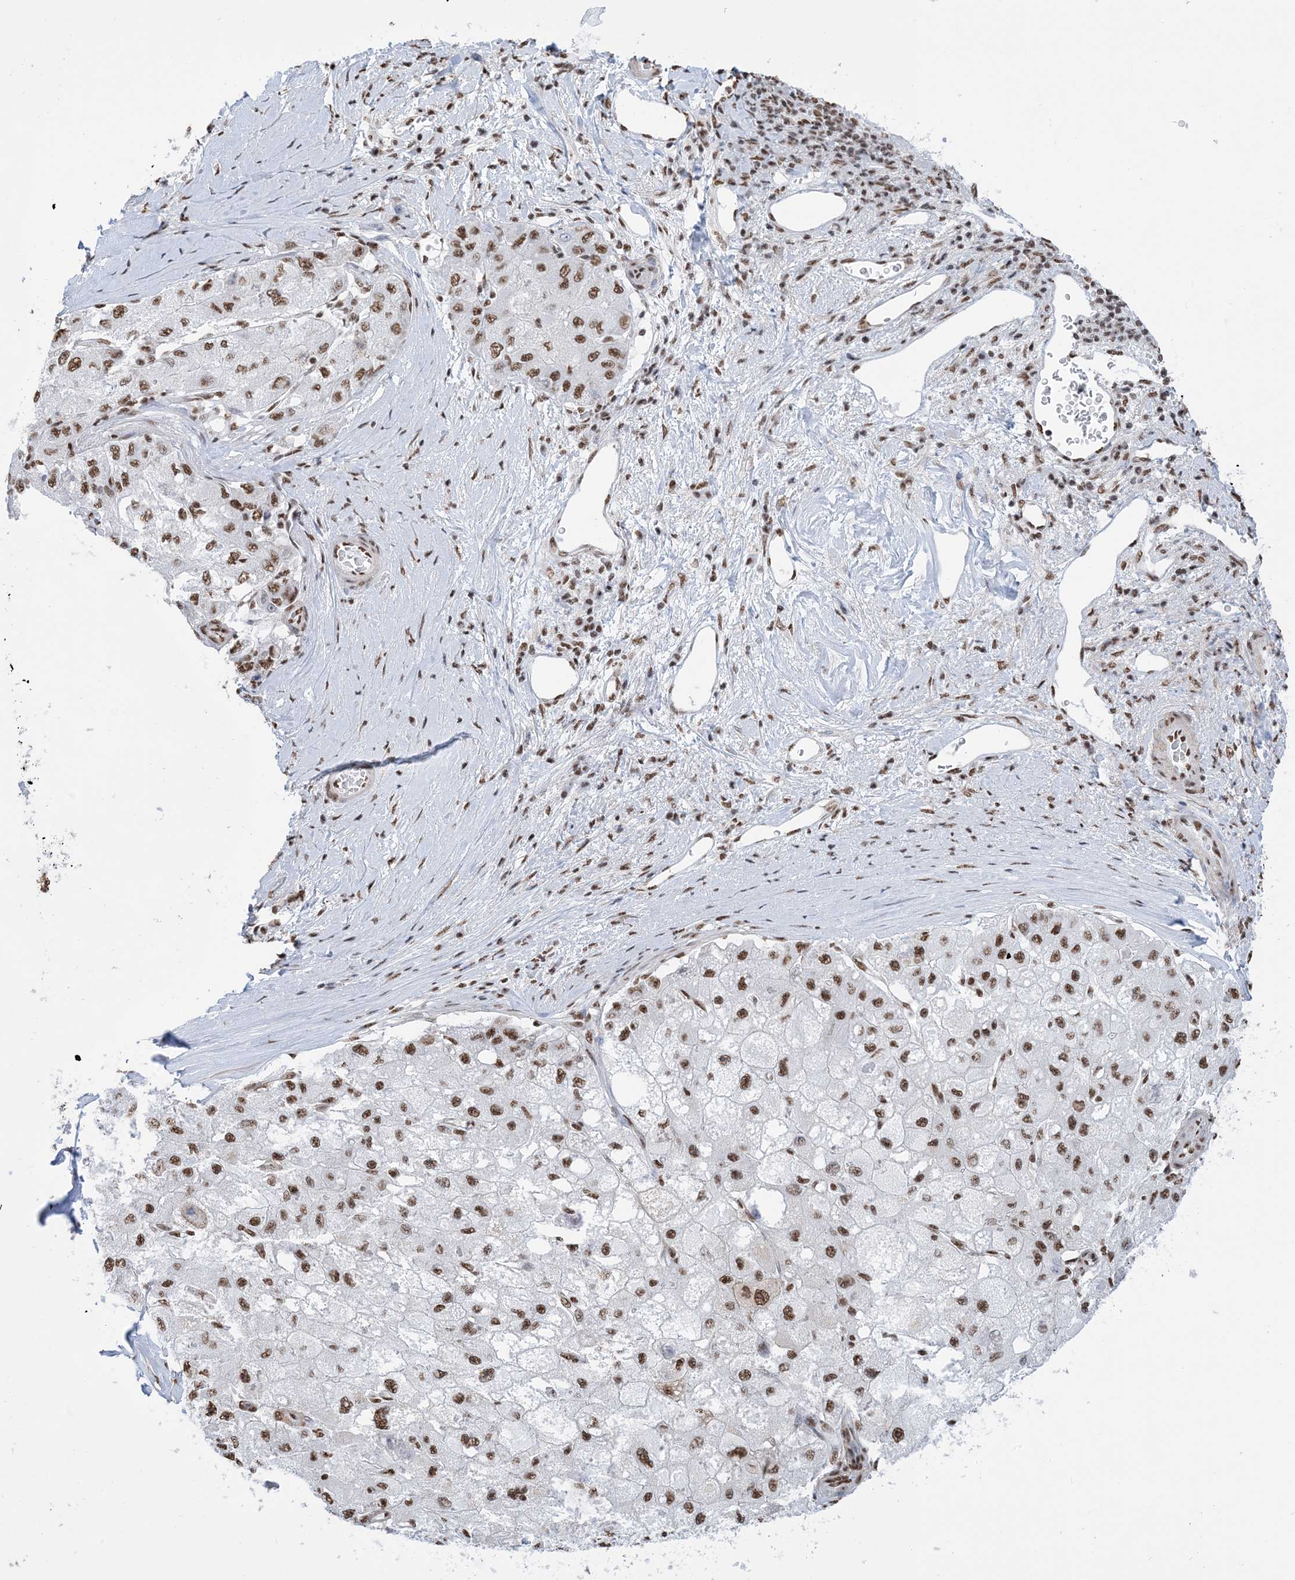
{"staining": {"intensity": "moderate", "quantity": ">75%", "location": "nuclear"}, "tissue": "liver cancer", "cell_type": "Tumor cells", "image_type": "cancer", "snomed": [{"axis": "morphology", "description": "Carcinoma, Hepatocellular, NOS"}, {"axis": "topography", "description": "Liver"}], "caption": "Immunohistochemistry (DAB (3,3'-diaminobenzidine)) staining of human liver hepatocellular carcinoma reveals moderate nuclear protein expression in about >75% of tumor cells.", "gene": "ZNF792", "patient": {"sex": "male", "age": 80}}